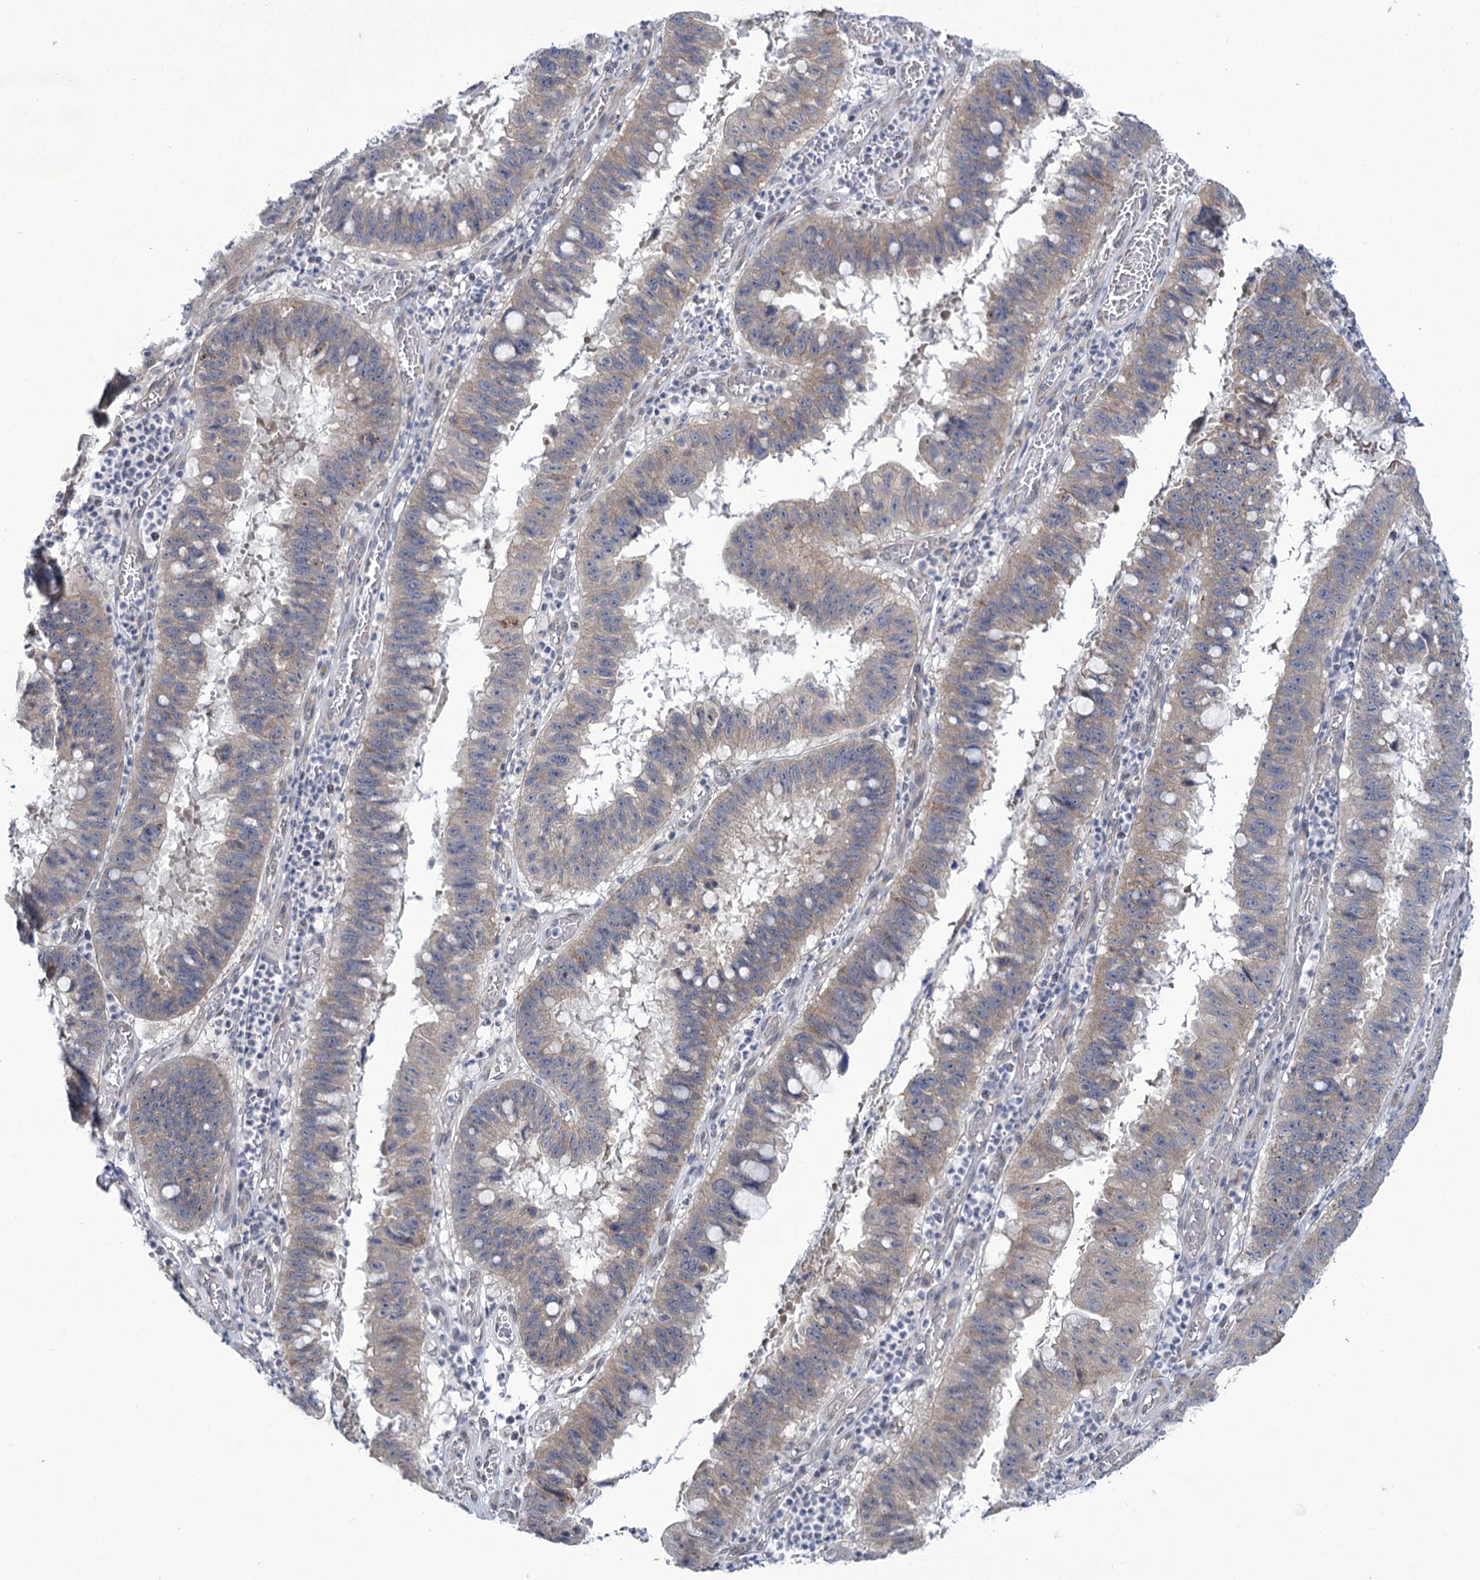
{"staining": {"intensity": "weak", "quantity": "25%-75%", "location": "cytoplasmic/membranous"}, "tissue": "stomach cancer", "cell_type": "Tumor cells", "image_type": "cancer", "snomed": [{"axis": "morphology", "description": "Adenocarcinoma, NOS"}, {"axis": "topography", "description": "Stomach"}], "caption": "This micrograph displays immunohistochemistry staining of stomach cancer, with low weak cytoplasmic/membranous positivity in approximately 25%-75% of tumor cells.", "gene": "MBLAC2", "patient": {"sex": "male", "age": 59}}